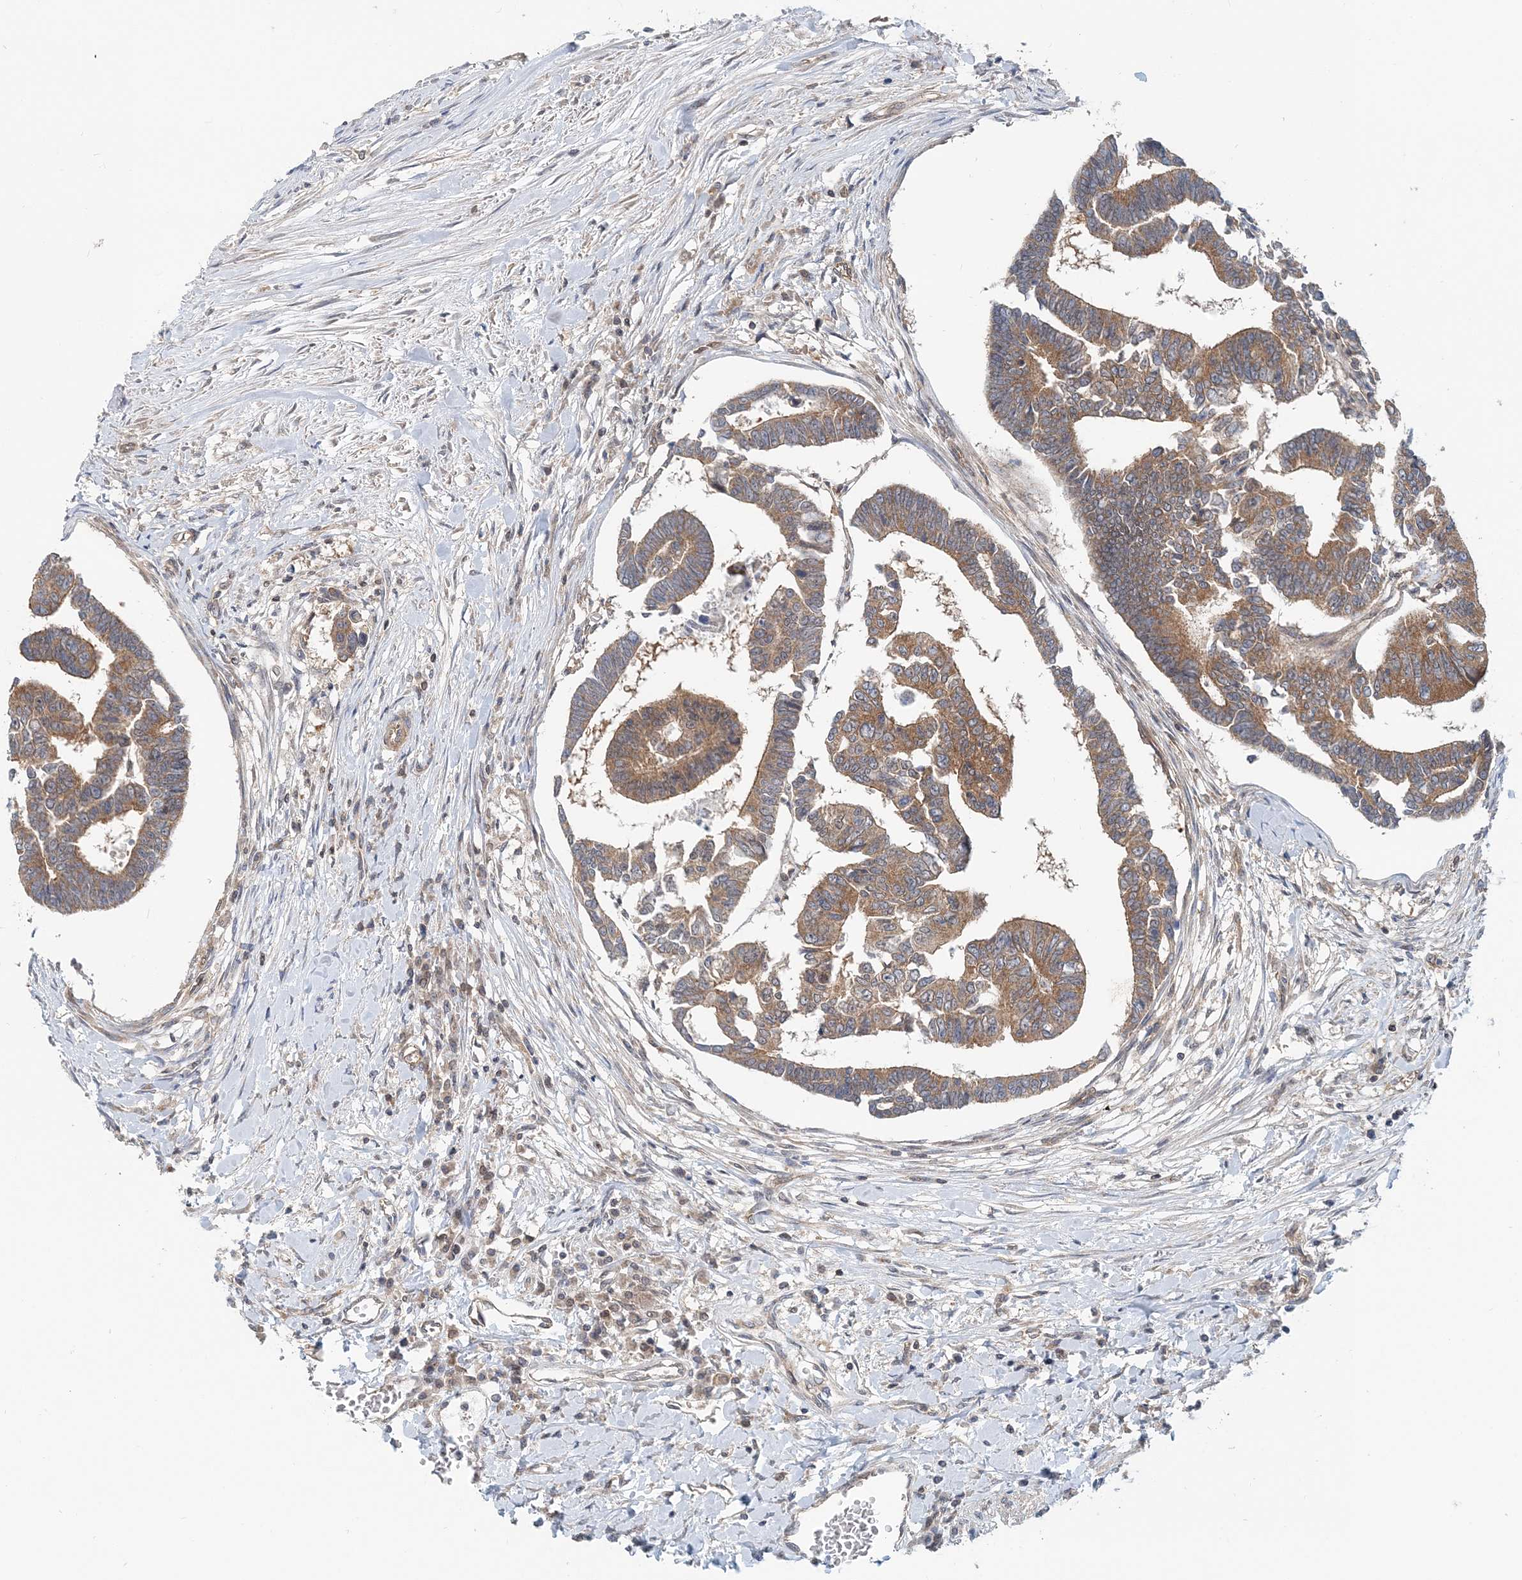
{"staining": {"intensity": "moderate", "quantity": ">75%", "location": "cytoplasmic/membranous"}, "tissue": "colorectal cancer", "cell_type": "Tumor cells", "image_type": "cancer", "snomed": [{"axis": "morphology", "description": "Adenocarcinoma, NOS"}, {"axis": "topography", "description": "Rectum"}], "caption": "Immunohistochemistry of adenocarcinoma (colorectal) shows medium levels of moderate cytoplasmic/membranous staining in approximately >75% of tumor cells.", "gene": "MOB4", "patient": {"sex": "female", "age": 65}}